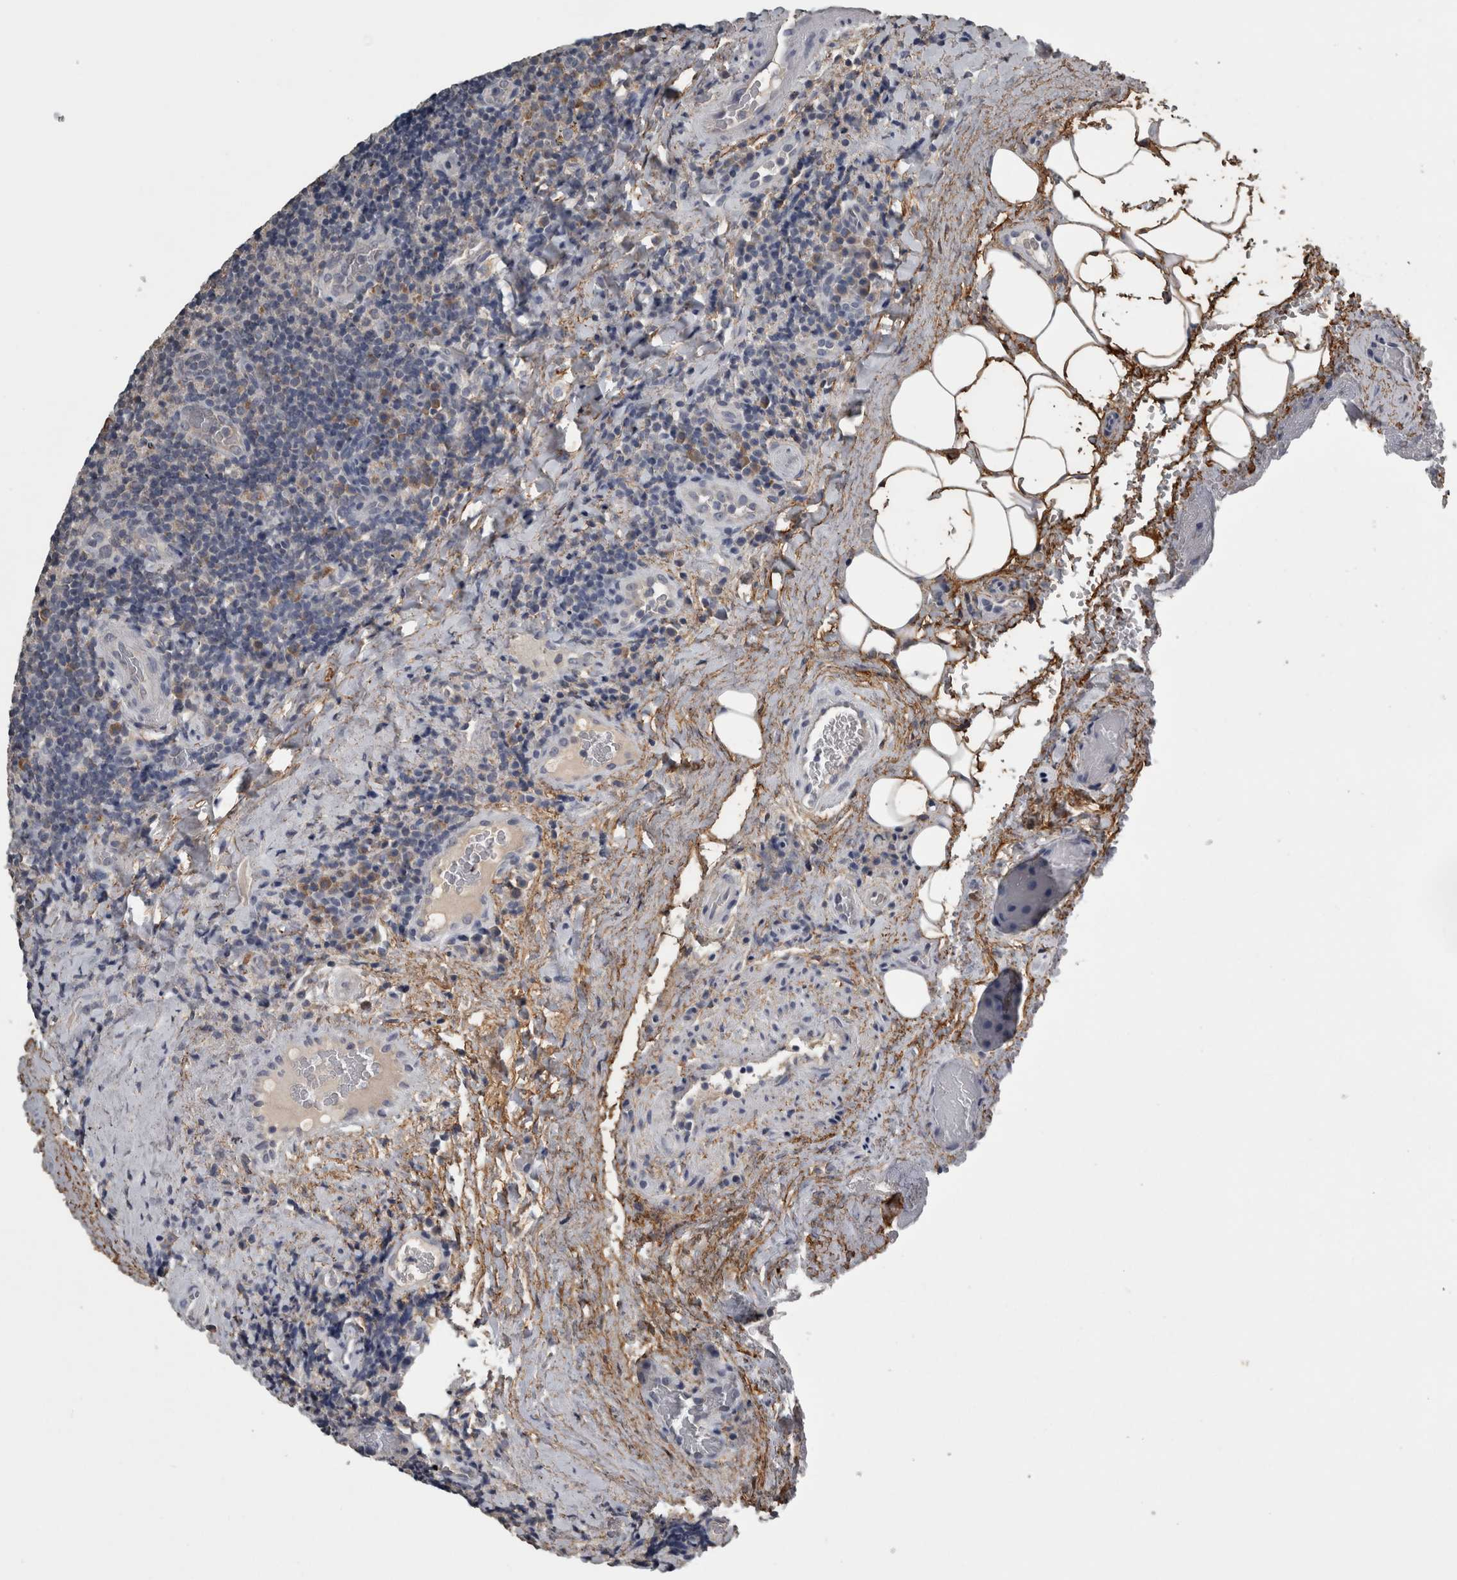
{"staining": {"intensity": "negative", "quantity": "none", "location": "none"}, "tissue": "lymphoma", "cell_type": "Tumor cells", "image_type": "cancer", "snomed": [{"axis": "morphology", "description": "Malignant lymphoma, non-Hodgkin's type, High grade"}, {"axis": "topography", "description": "Tonsil"}], "caption": "Tumor cells are negative for protein expression in human lymphoma. (DAB (3,3'-diaminobenzidine) immunohistochemistry visualized using brightfield microscopy, high magnification).", "gene": "FRK", "patient": {"sex": "female", "age": 36}}